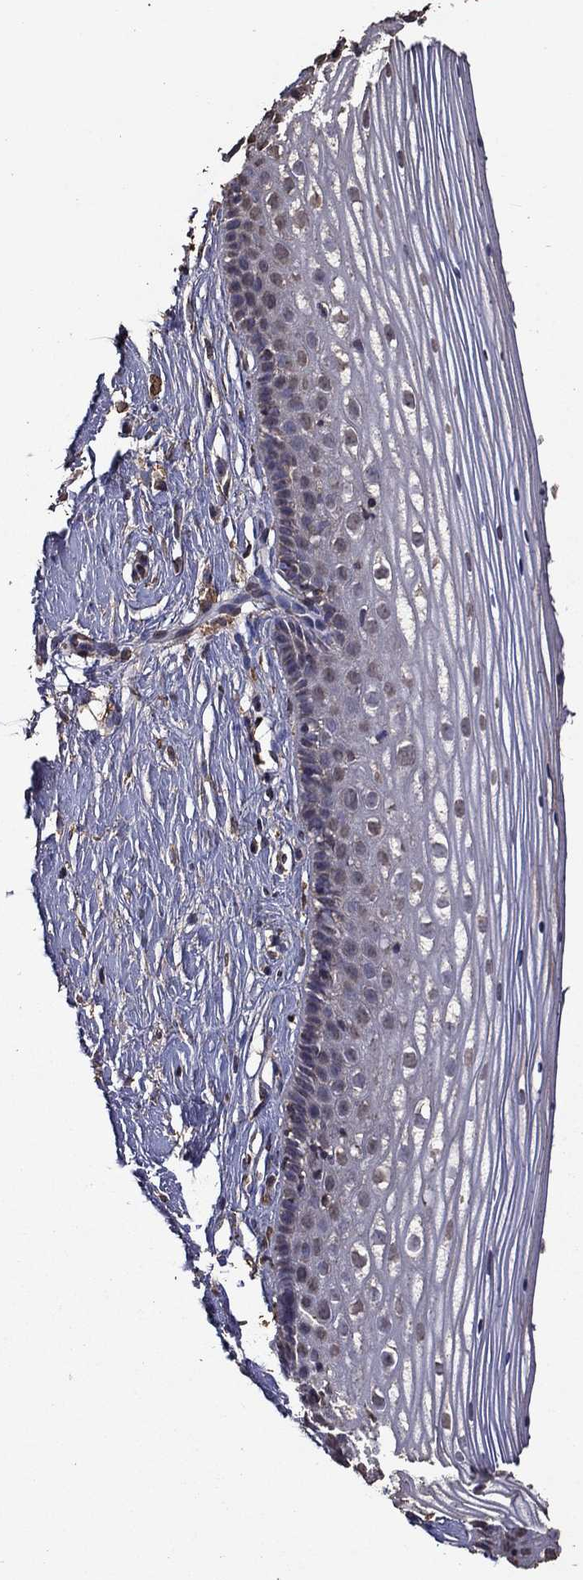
{"staining": {"intensity": "strong", "quantity": ">75%", "location": "cytoplasmic/membranous"}, "tissue": "cervix", "cell_type": "Glandular cells", "image_type": "normal", "snomed": [{"axis": "morphology", "description": "Normal tissue, NOS"}, {"axis": "topography", "description": "Cervix"}], "caption": "IHC of normal cervix shows high levels of strong cytoplasmic/membranous positivity in approximately >75% of glandular cells.", "gene": "SERPINA5", "patient": {"sex": "female", "age": 40}}